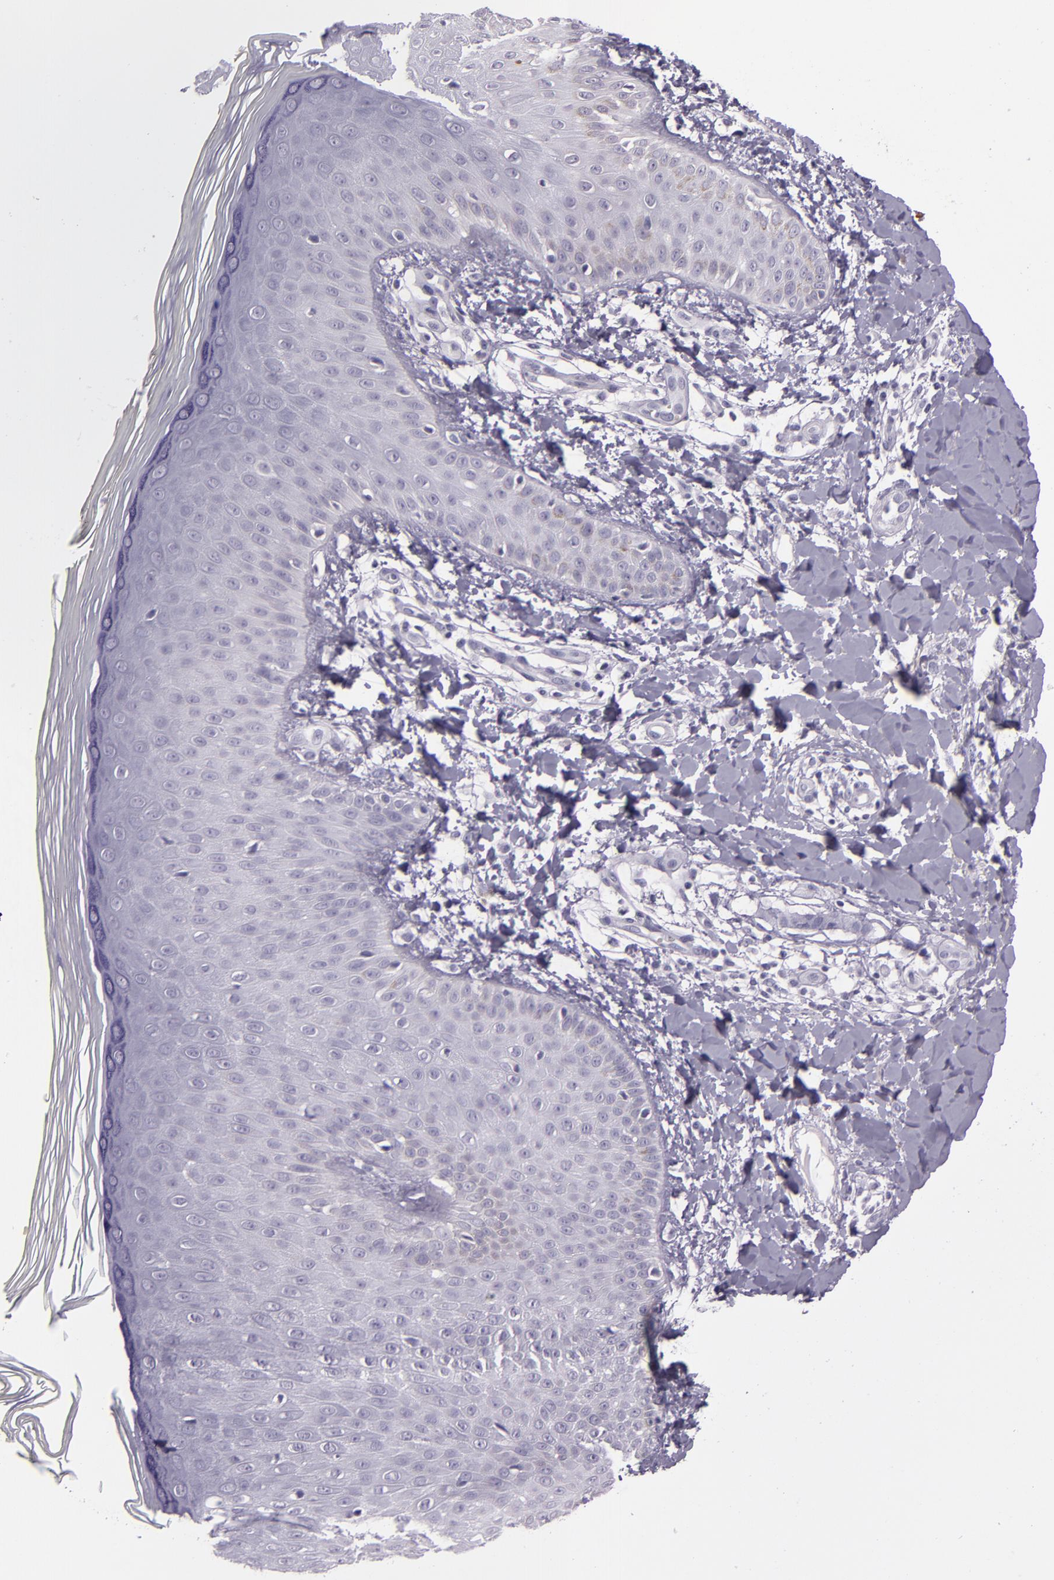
{"staining": {"intensity": "negative", "quantity": "none", "location": "none"}, "tissue": "skin", "cell_type": "Epidermal cells", "image_type": "normal", "snomed": [{"axis": "morphology", "description": "Normal tissue, NOS"}, {"axis": "morphology", "description": "Inflammation, NOS"}, {"axis": "topography", "description": "Soft tissue"}, {"axis": "topography", "description": "Anal"}], "caption": "Epidermal cells show no significant positivity in unremarkable skin.", "gene": "INA", "patient": {"sex": "female", "age": 15}}